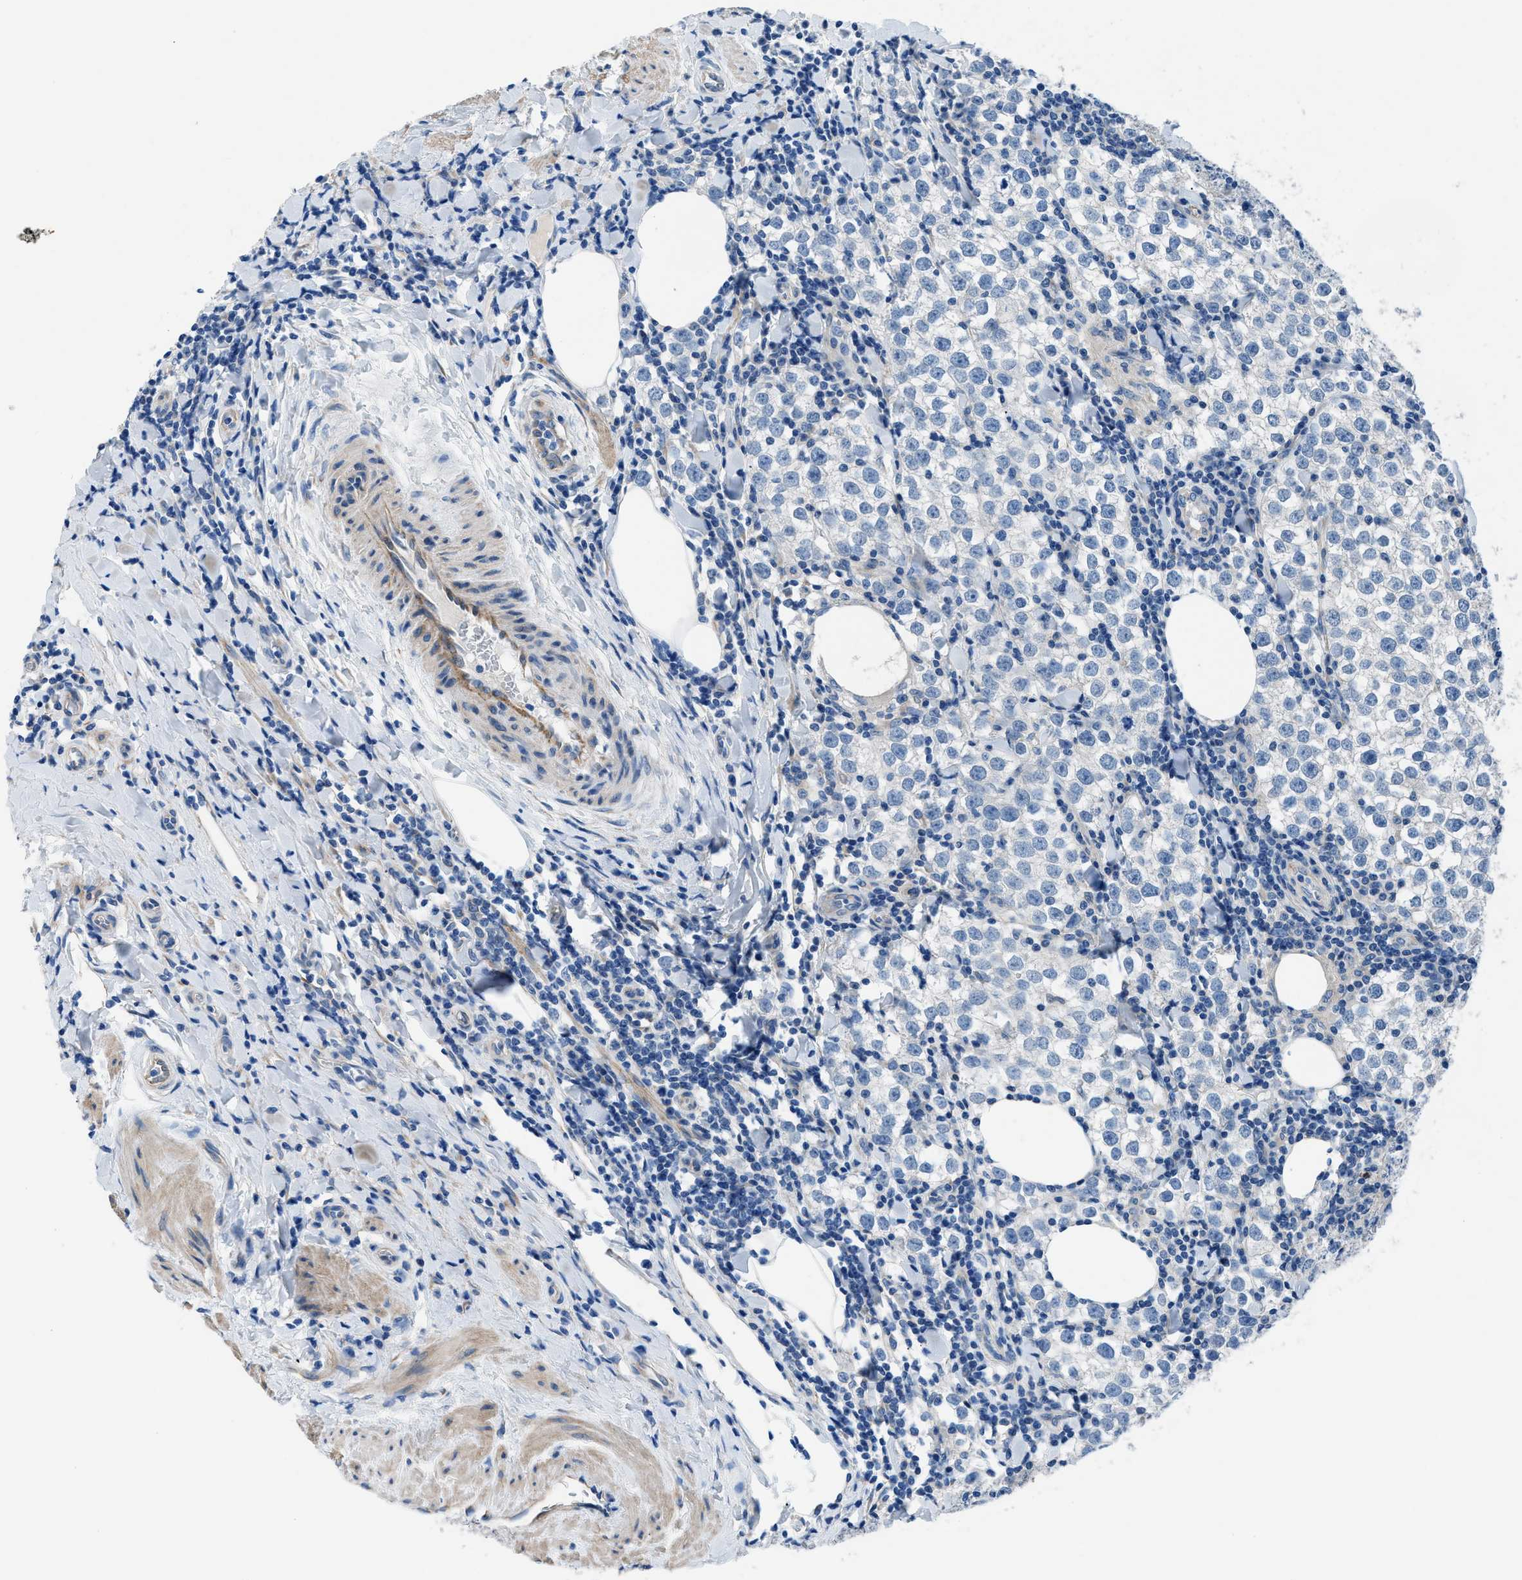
{"staining": {"intensity": "negative", "quantity": "none", "location": "none"}, "tissue": "testis cancer", "cell_type": "Tumor cells", "image_type": "cancer", "snomed": [{"axis": "morphology", "description": "Seminoma, NOS"}, {"axis": "morphology", "description": "Carcinoma, Embryonal, NOS"}, {"axis": "topography", "description": "Testis"}], "caption": "A micrograph of testis cancer stained for a protein displays no brown staining in tumor cells. (IHC, brightfield microscopy, high magnification).", "gene": "ITPR1", "patient": {"sex": "male", "age": 36}}